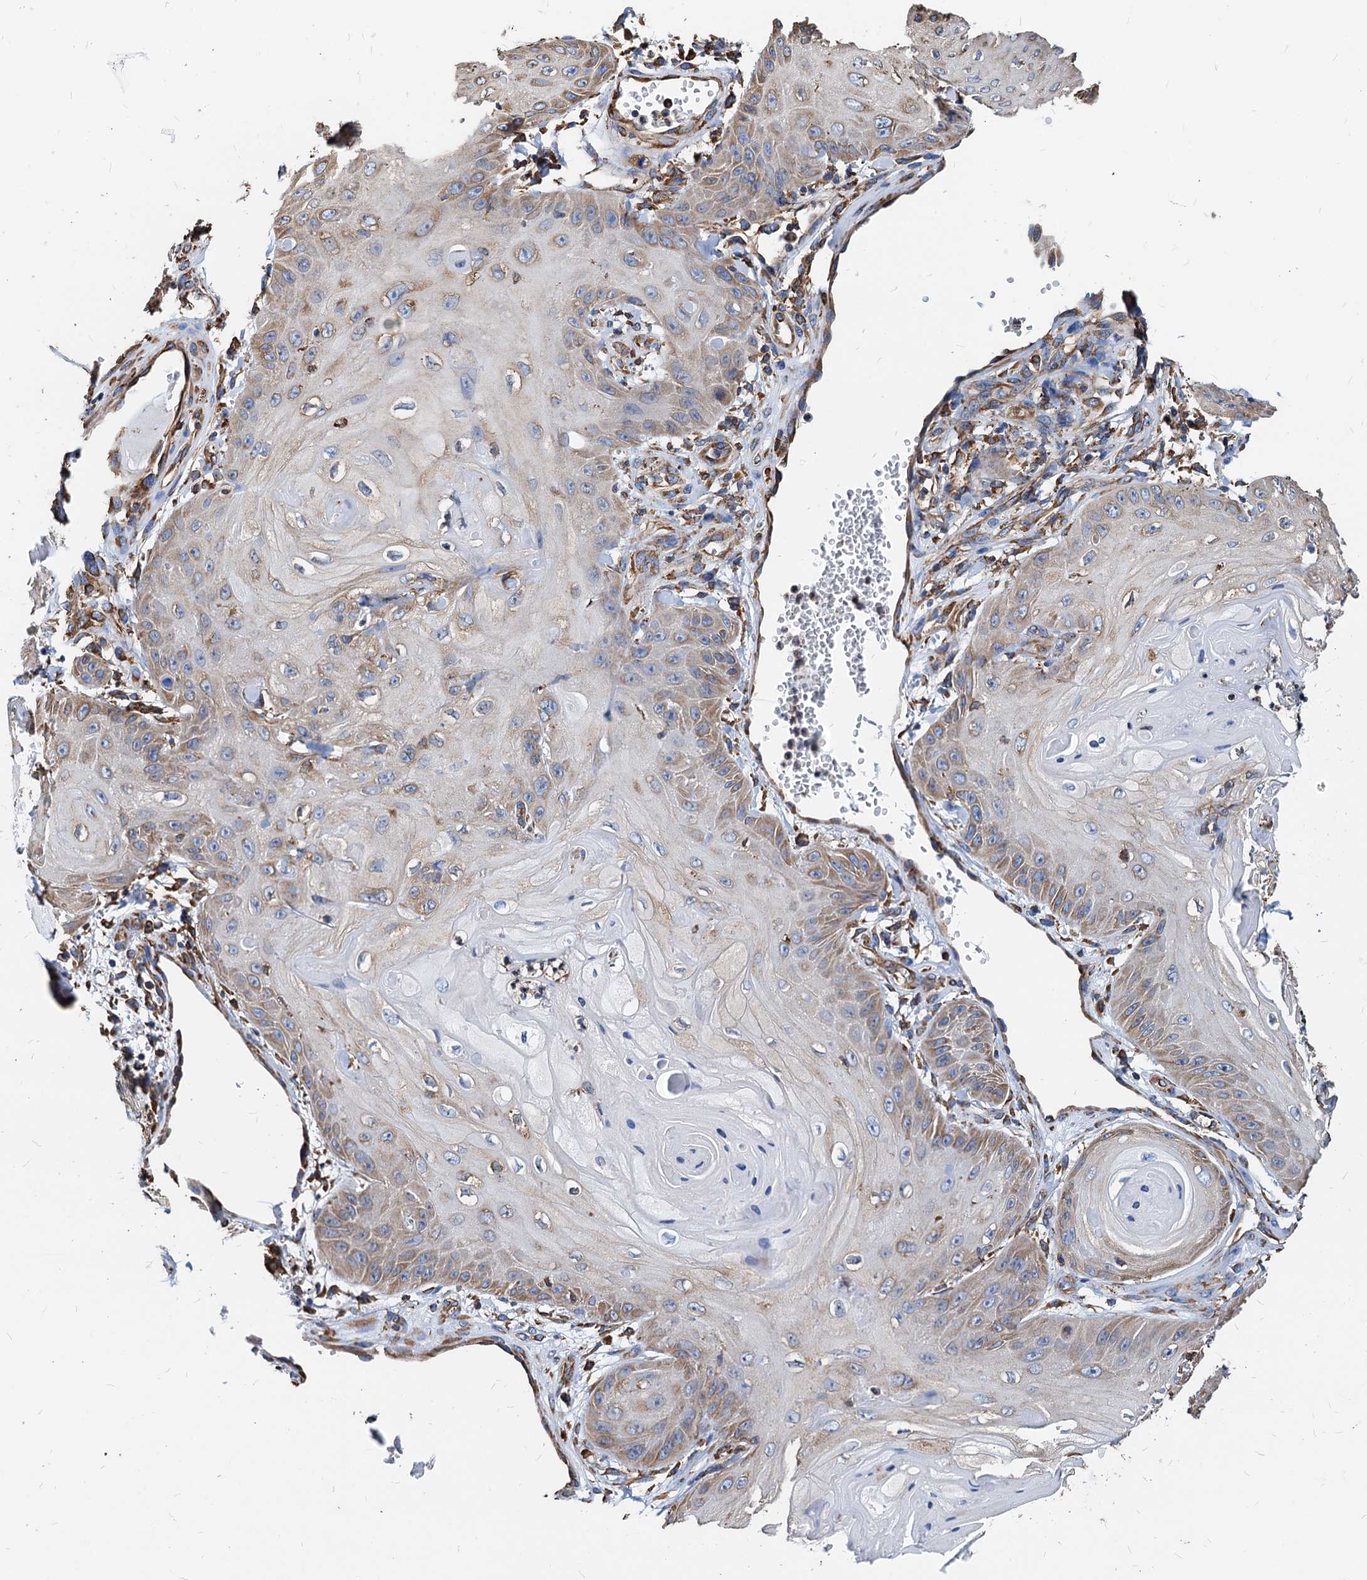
{"staining": {"intensity": "weak", "quantity": "<25%", "location": "cytoplasmic/membranous"}, "tissue": "skin cancer", "cell_type": "Tumor cells", "image_type": "cancer", "snomed": [{"axis": "morphology", "description": "Squamous cell carcinoma, NOS"}, {"axis": "topography", "description": "Skin"}], "caption": "Human skin squamous cell carcinoma stained for a protein using immunohistochemistry shows no positivity in tumor cells.", "gene": "HSPA5", "patient": {"sex": "male", "age": 74}}